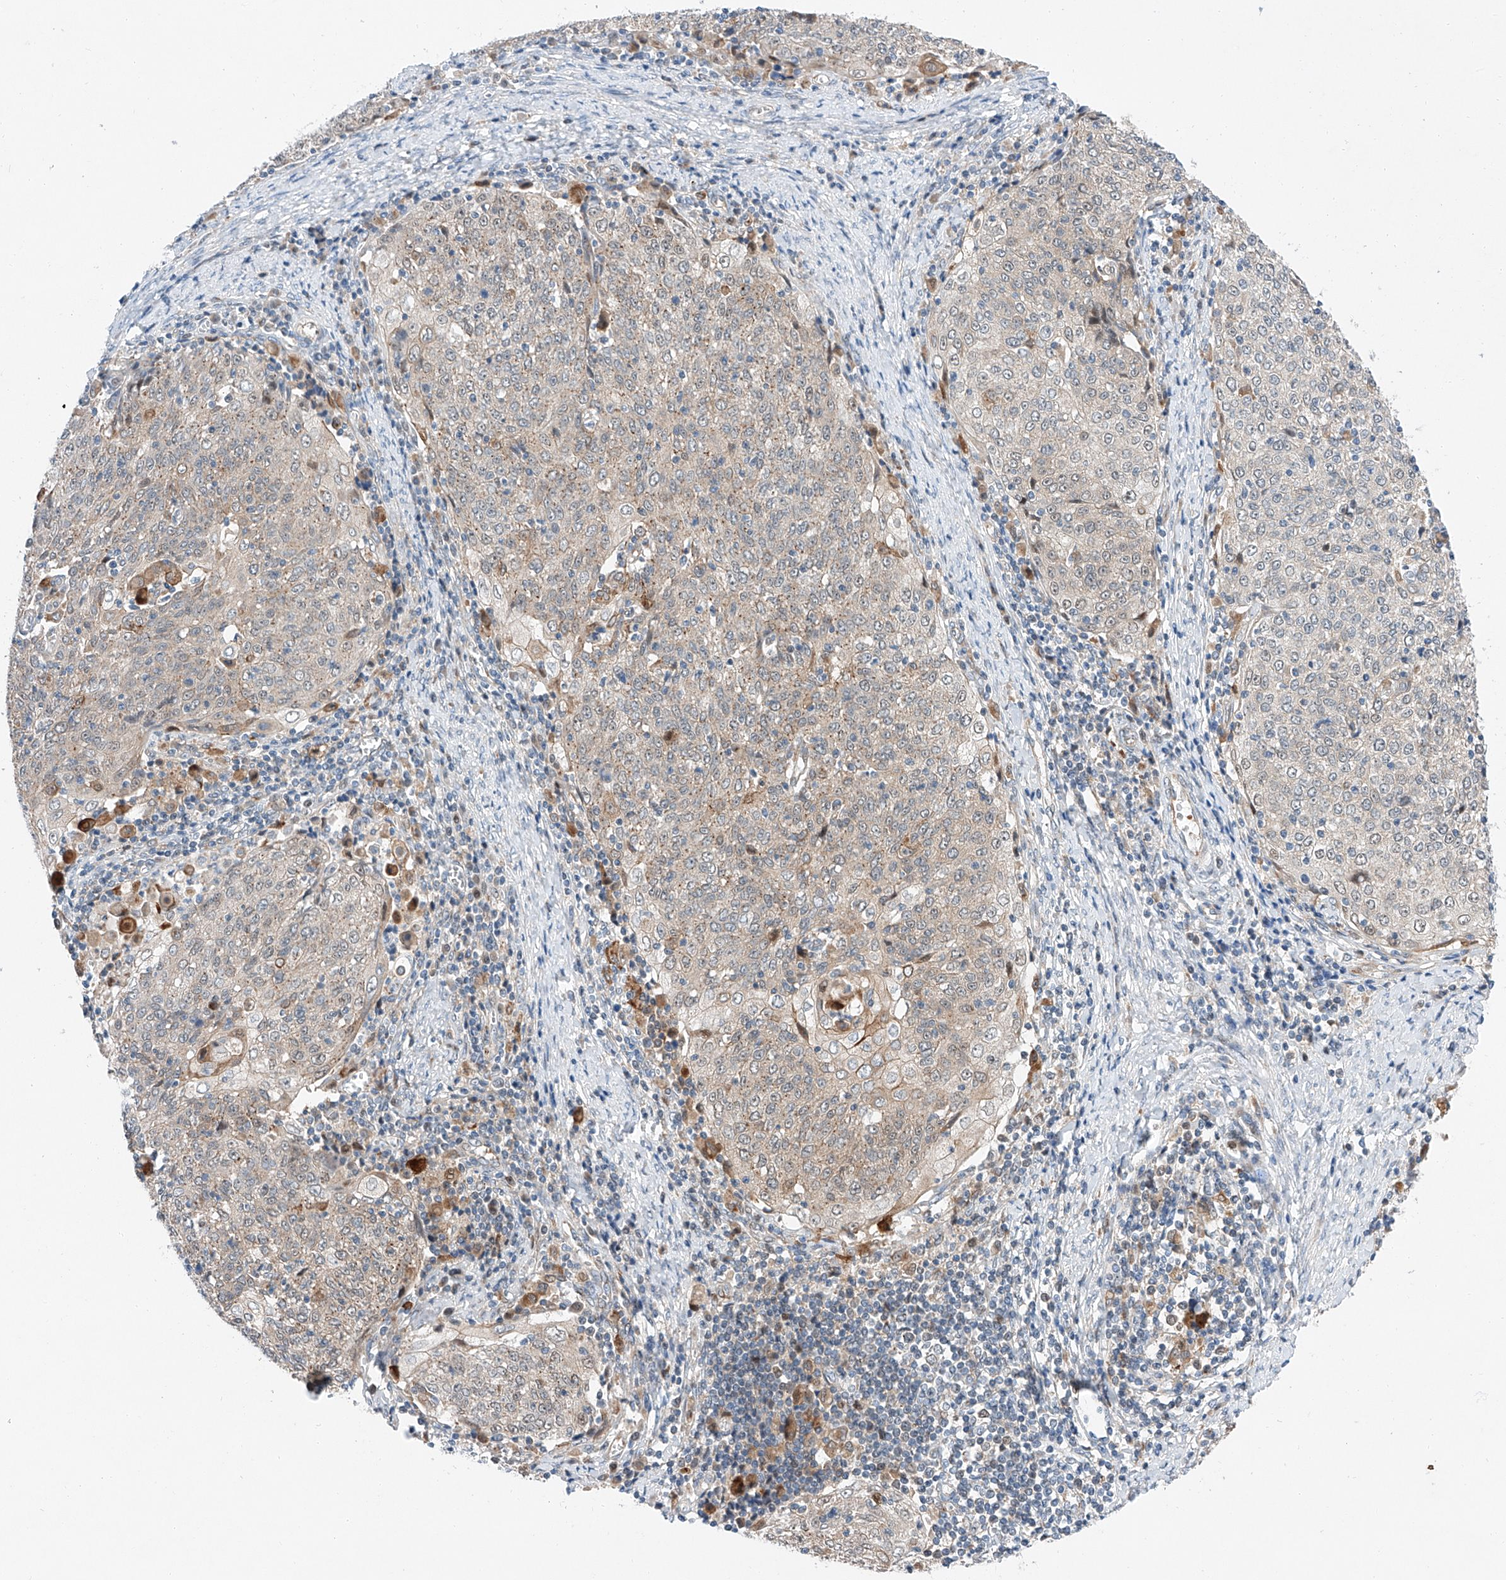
{"staining": {"intensity": "weak", "quantity": "<25%", "location": "cytoplasmic/membranous"}, "tissue": "cervical cancer", "cell_type": "Tumor cells", "image_type": "cancer", "snomed": [{"axis": "morphology", "description": "Squamous cell carcinoma, NOS"}, {"axis": "topography", "description": "Cervix"}], "caption": "This is a histopathology image of immunohistochemistry staining of cervical squamous cell carcinoma, which shows no expression in tumor cells.", "gene": "CLDND1", "patient": {"sex": "female", "age": 48}}